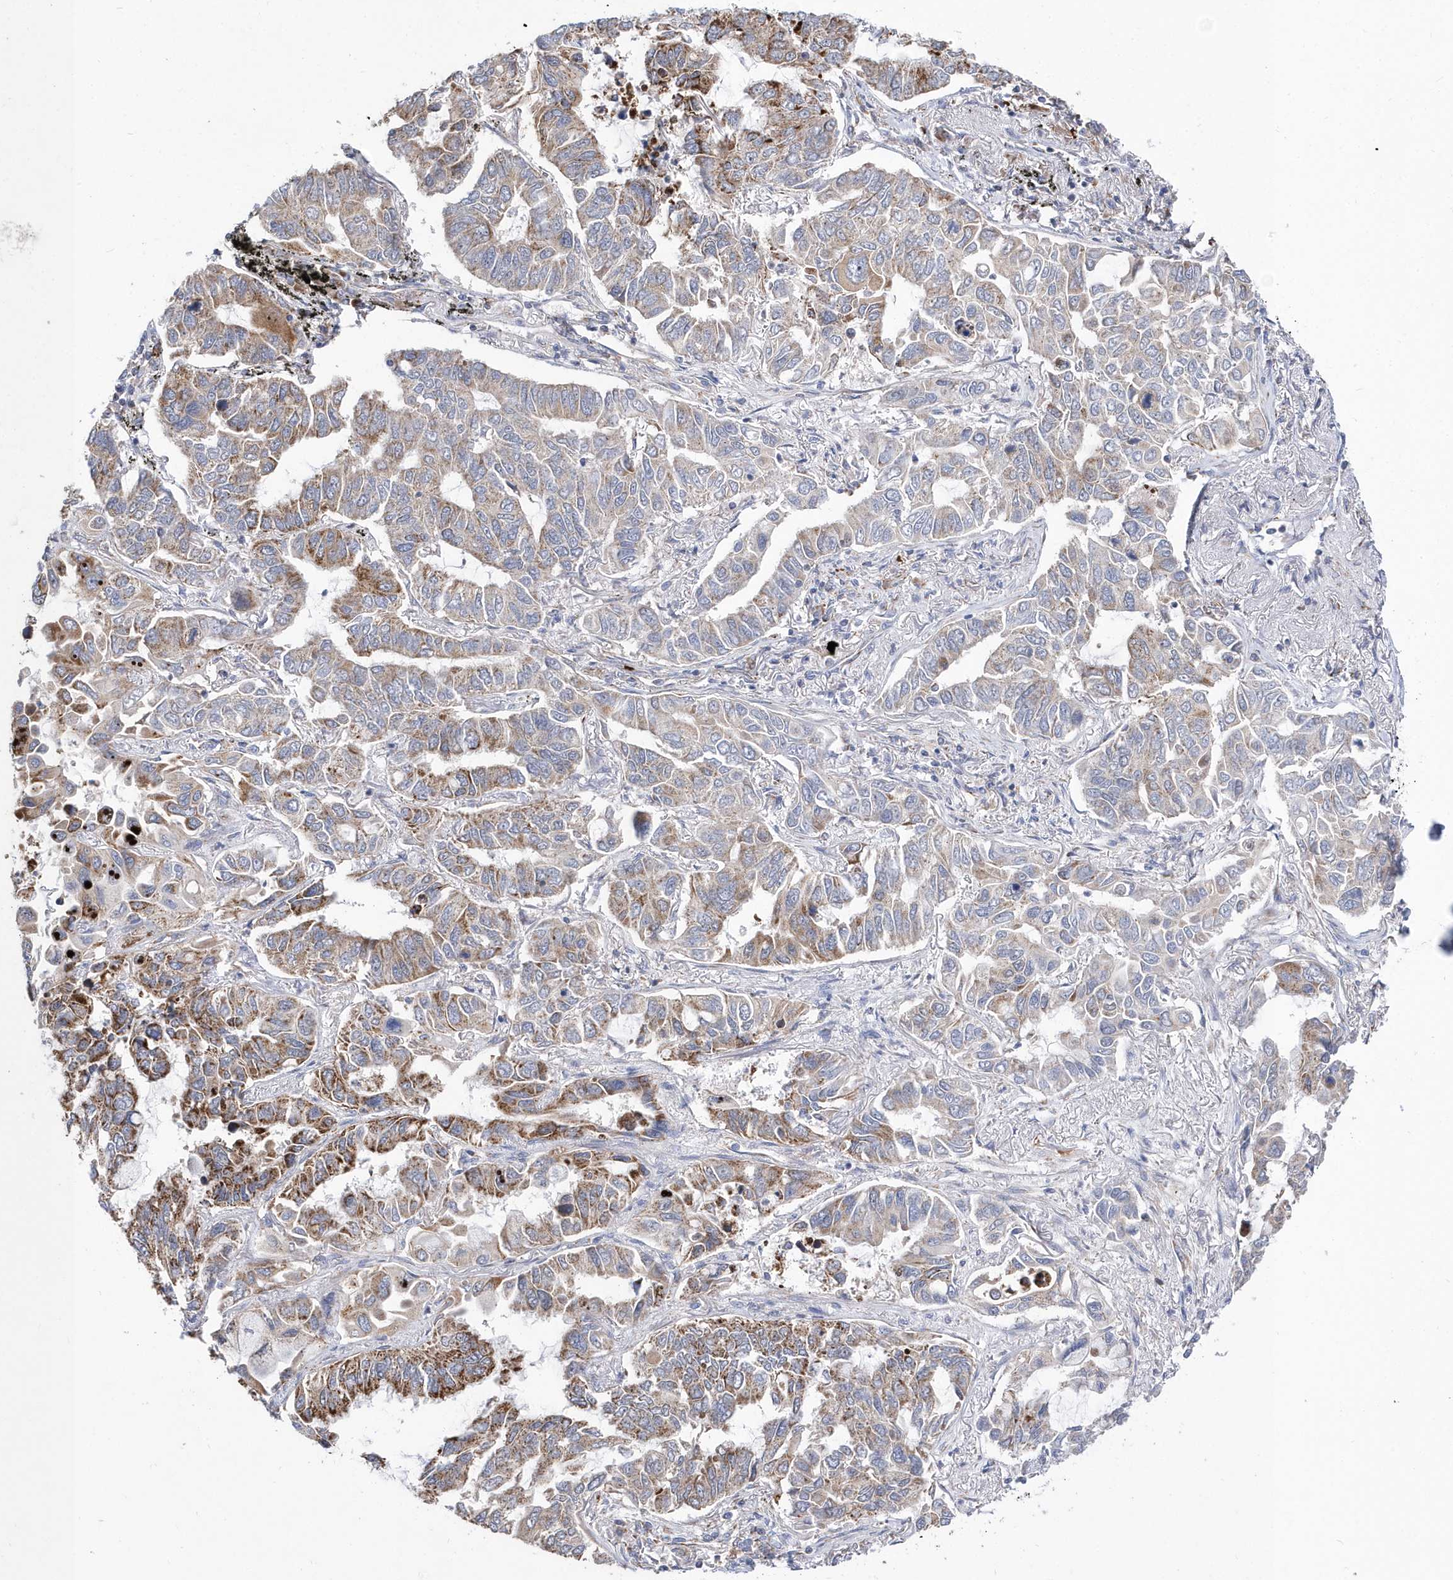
{"staining": {"intensity": "moderate", "quantity": "25%-75%", "location": "cytoplasmic/membranous"}, "tissue": "lung cancer", "cell_type": "Tumor cells", "image_type": "cancer", "snomed": [{"axis": "morphology", "description": "Adenocarcinoma, NOS"}, {"axis": "topography", "description": "Lung"}], "caption": "This is a histology image of immunohistochemistry (IHC) staining of lung cancer (adenocarcinoma), which shows moderate expression in the cytoplasmic/membranous of tumor cells.", "gene": "SPATA5", "patient": {"sex": "male", "age": 64}}